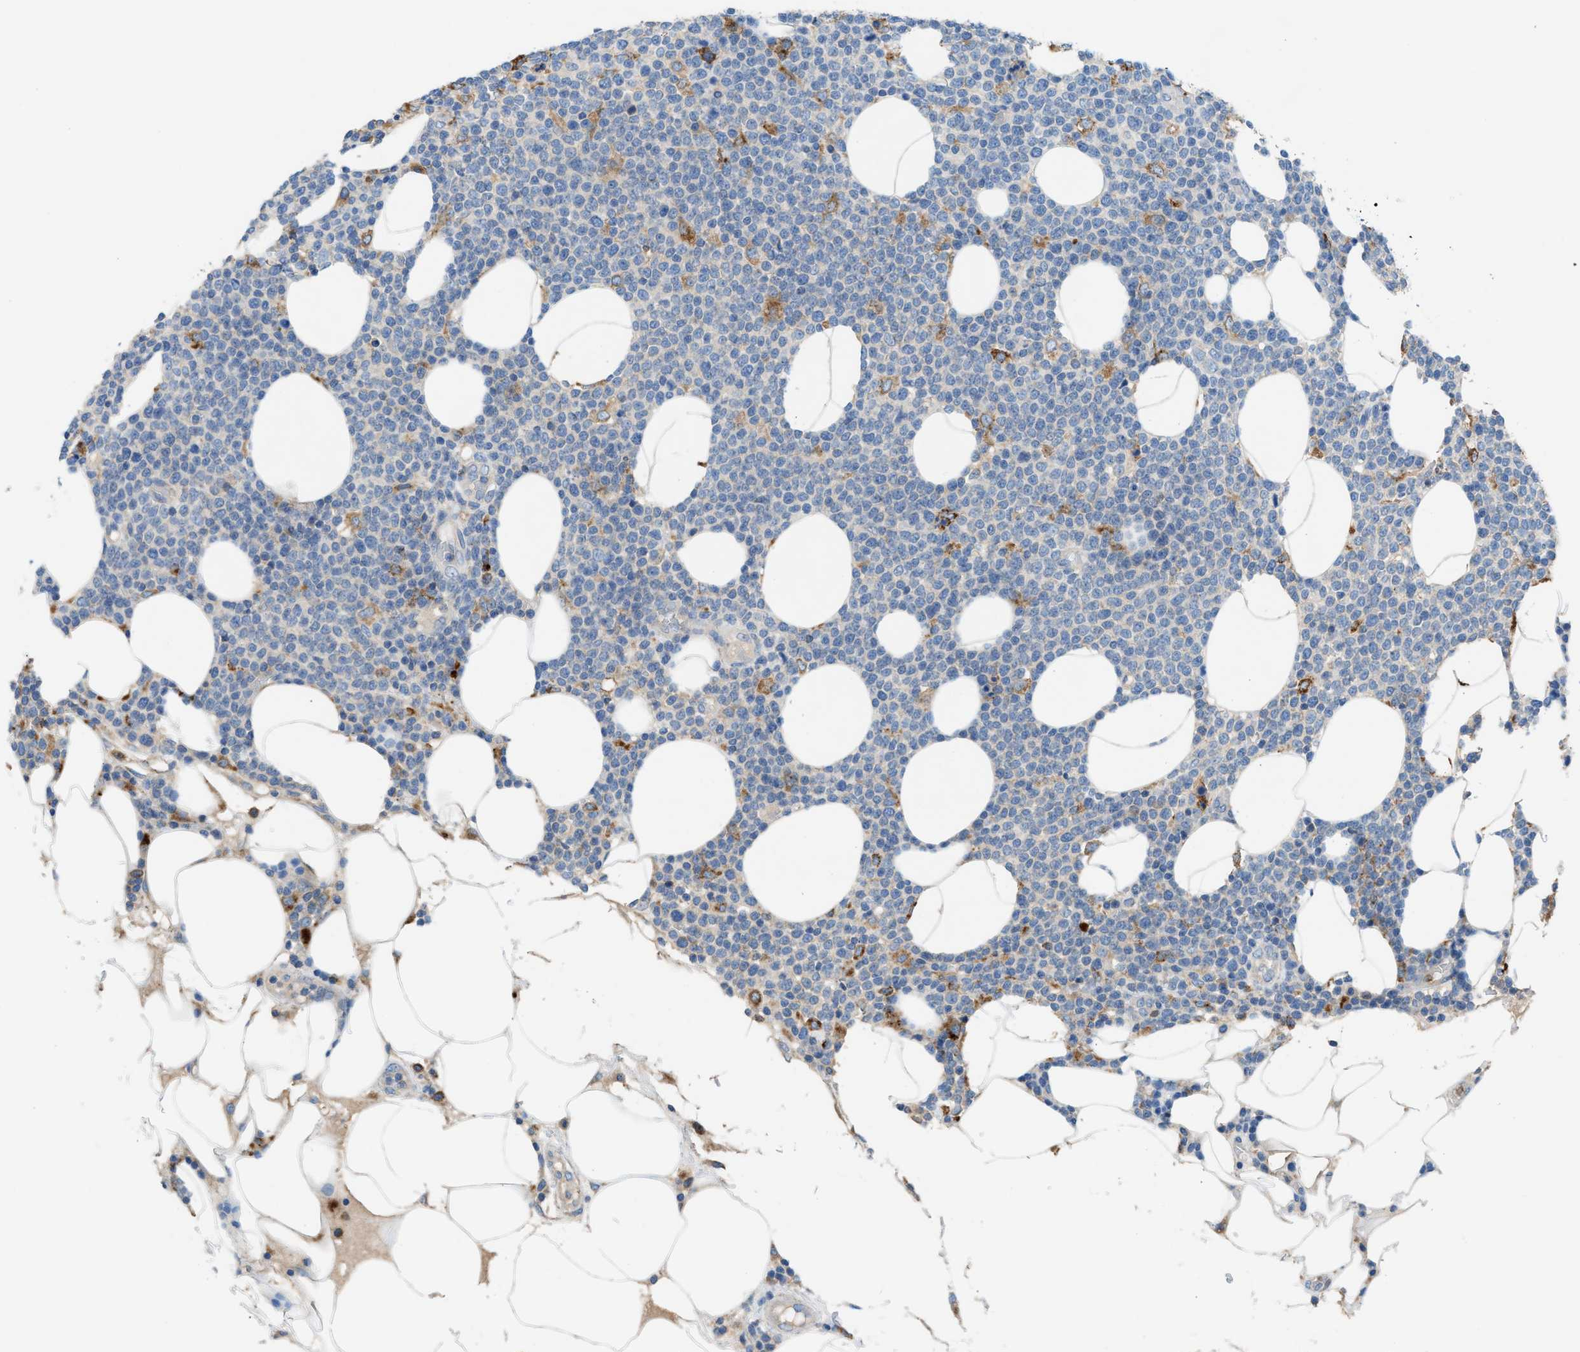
{"staining": {"intensity": "moderate", "quantity": "<25%", "location": "cytoplasmic/membranous"}, "tissue": "lymphoma", "cell_type": "Tumor cells", "image_type": "cancer", "snomed": [{"axis": "morphology", "description": "Malignant lymphoma, non-Hodgkin's type, High grade"}, {"axis": "topography", "description": "Lymph node"}], "caption": "Malignant lymphoma, non-Hodgkin's type (high-grade) was stained to show a protein in brown. There is low levels of moderate cytoplasmic/membranous positivity in approximately <25% of tumor cells.", "gene": "AOAH", "patient": {"sex": "male", "age": 61}}